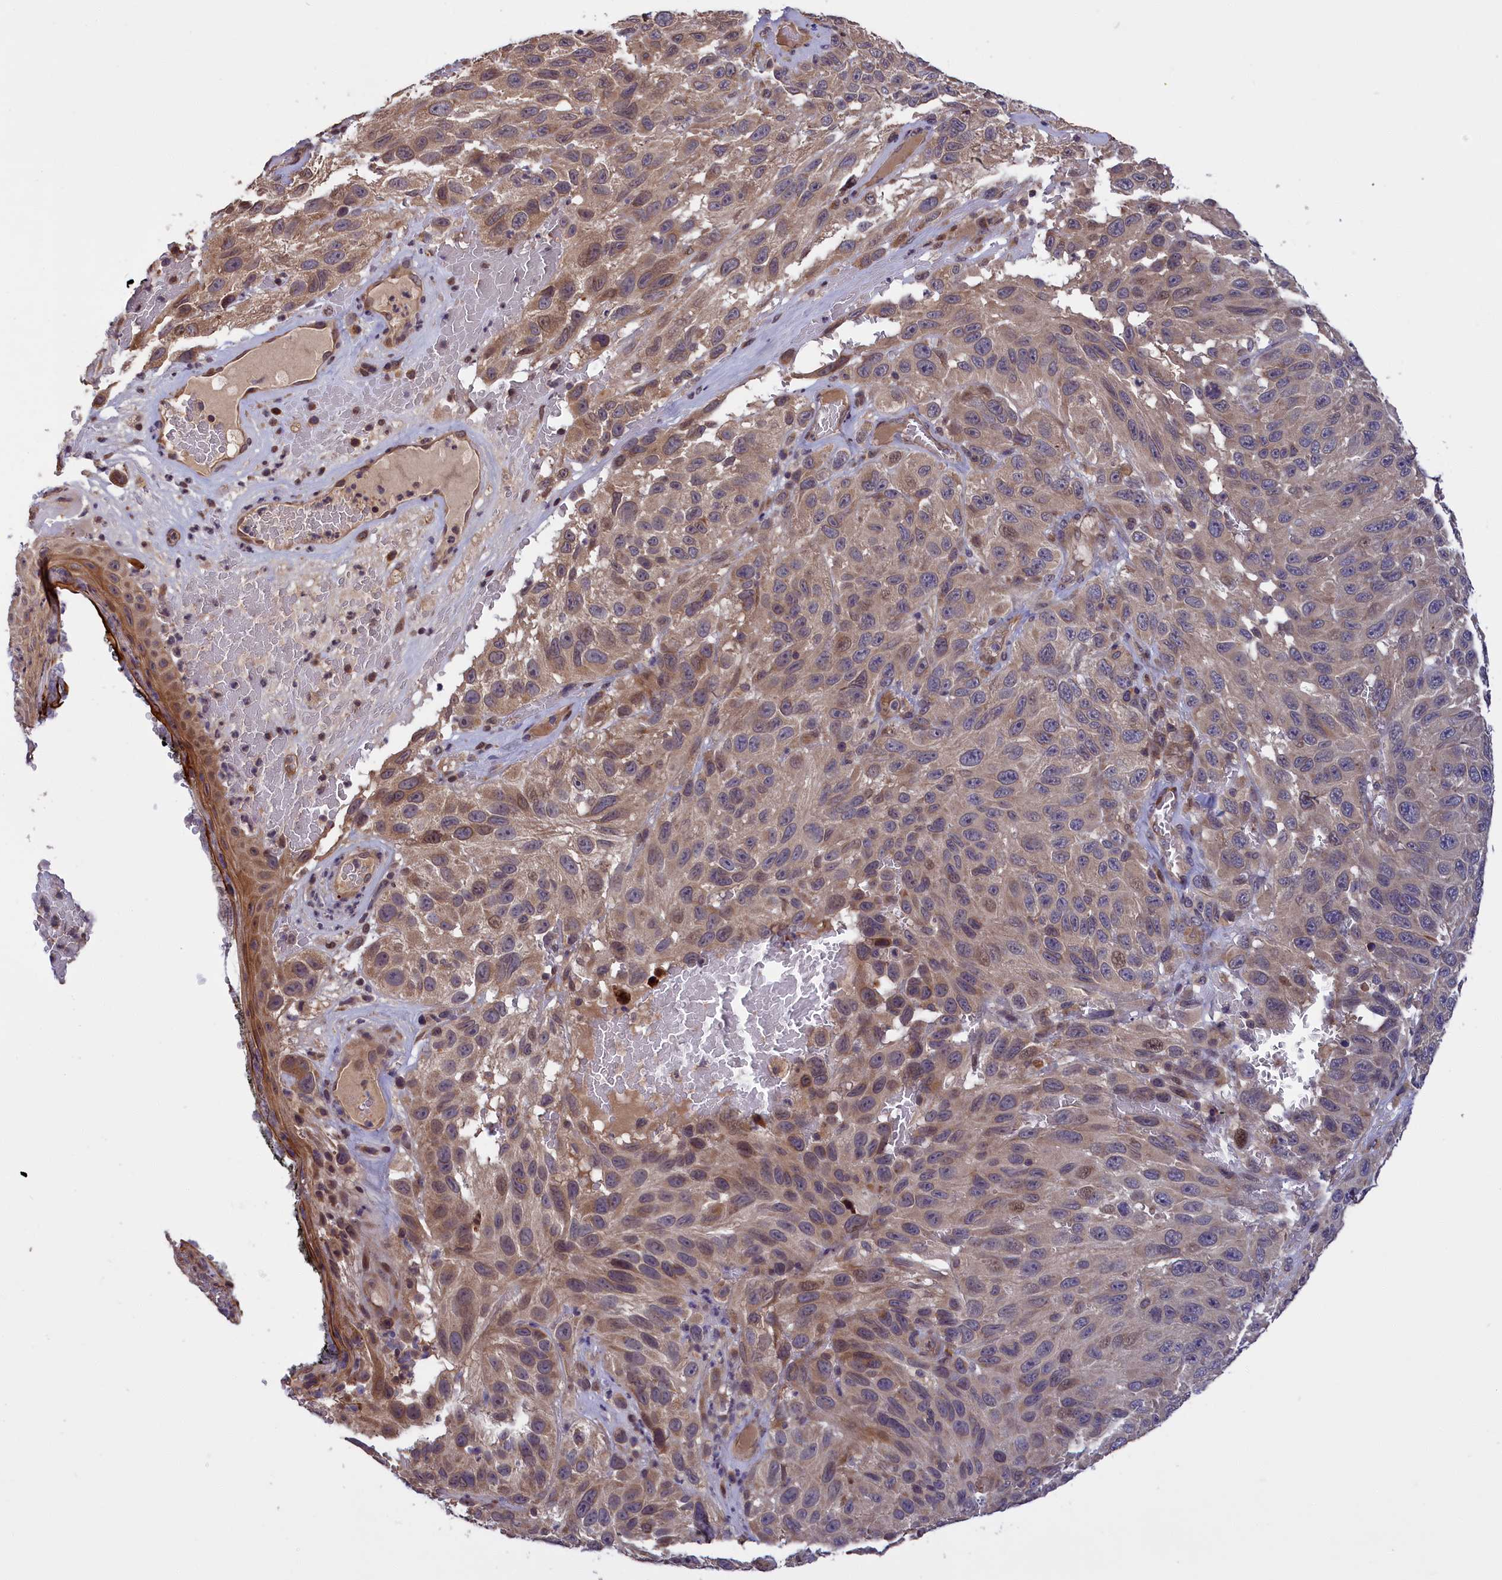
{"staining": {"intensity": "weak", "quantity": "25%-75%", "location": "cytoplasmic/membranous"}, "tissue": "melanoma", "cell_type": "Tumor cells", "image_type": "cancer", "snomed": [{"axis": "morphology", "description": "Malignant melanoma, NOS"}, {"axis": "topography", "description": "Skin"}], "caption": "Human malignant melanoma stained with a protein marker reveals weak staining in tumor cells.", "gene": "DENND1B", "patient": {"sex": "female", "age": 96}}